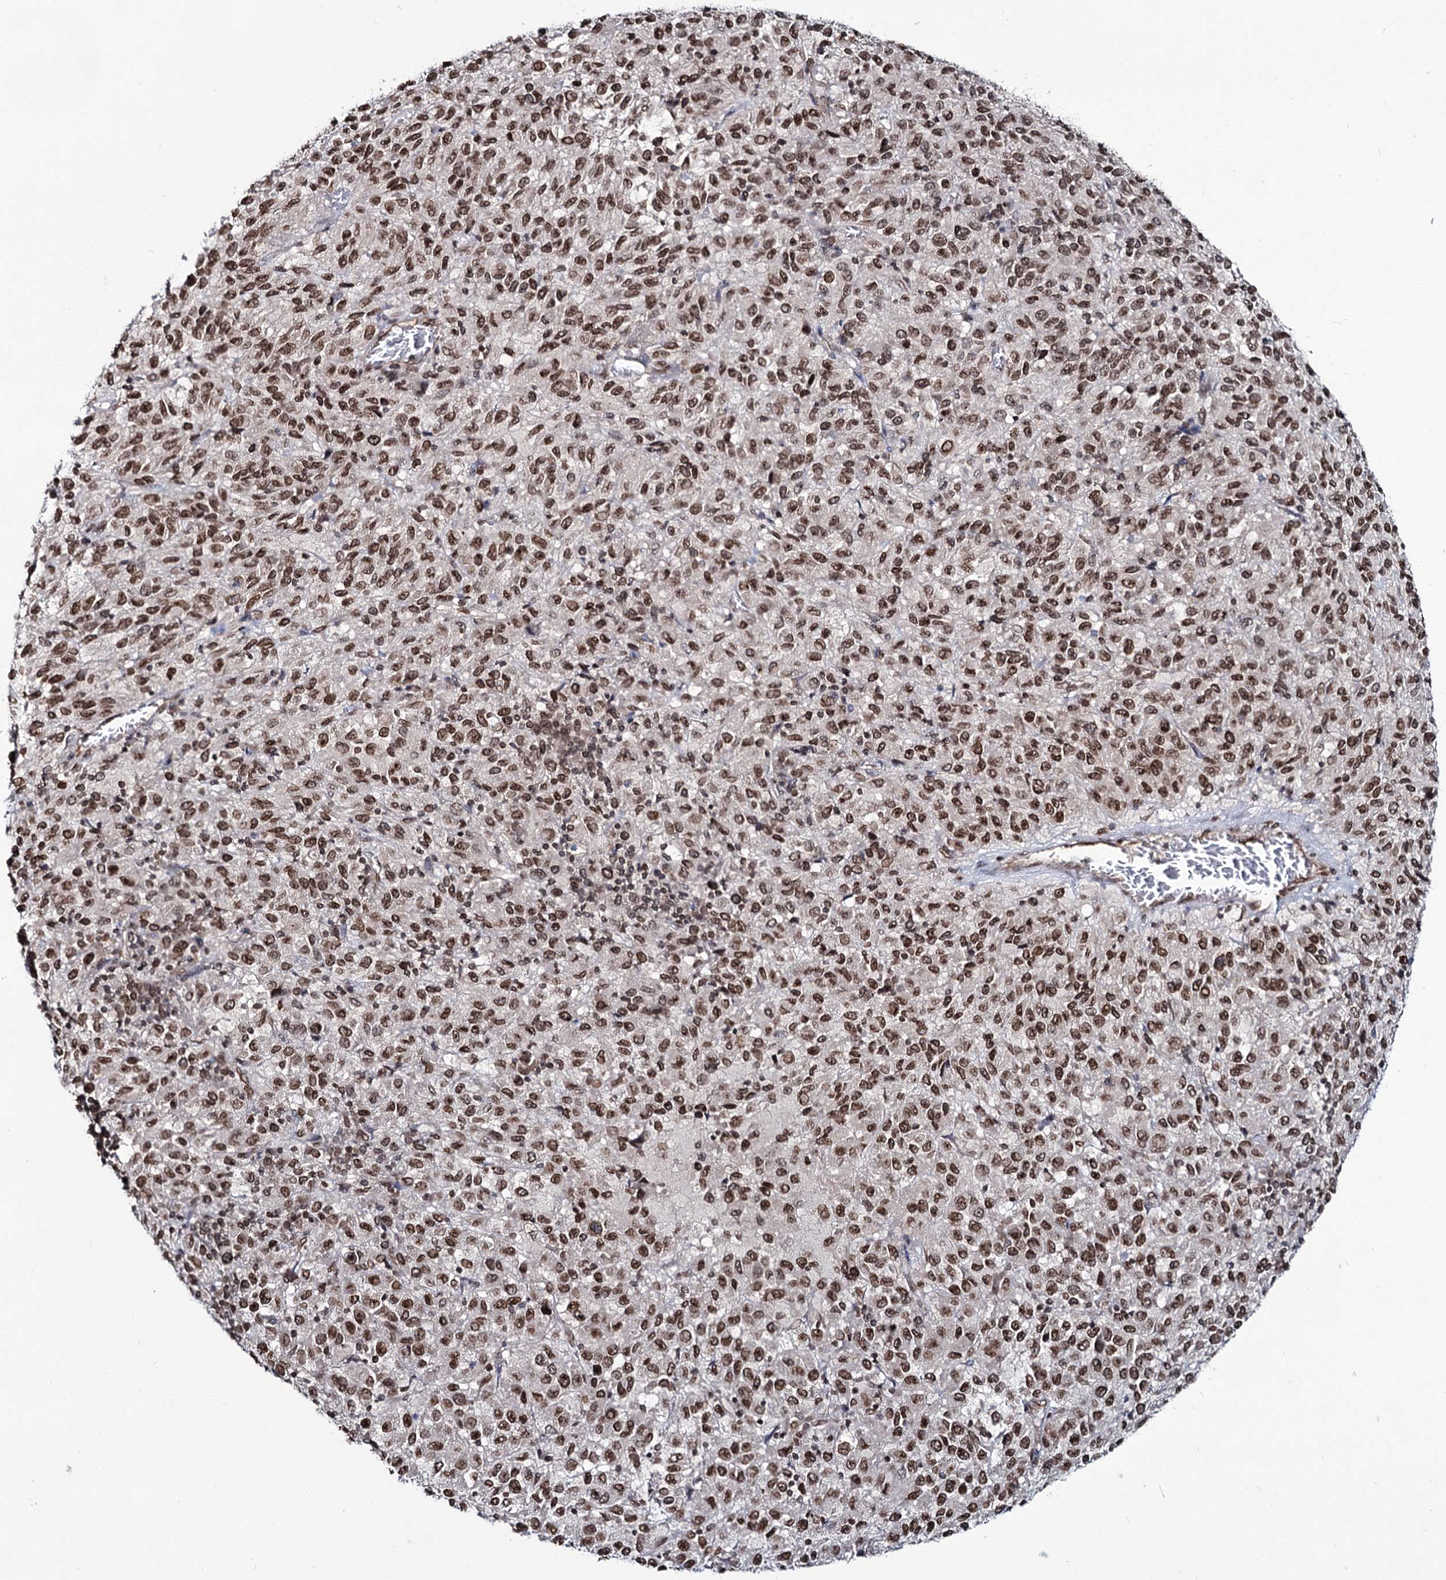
{"staining": {"intensity": "strong", "quantity": ">75%", "location": "cytoplasmic/membranous,nuclear"}, "tissue": "melanoma", "cell_type": "Tumor cells", "image_type": "cancer", "snomed": [{"axis": "morphology", "description": "Malignant melanoma, Metastatic site"}, {"axis": "topography", "description": "Lung"}], "caption": "Immunohistochemical staining of melanoma reveals high levels of strong cytoplasmic/membranous and nuclear protein staining in approximately >75% of tumor cells.", "gene": "RNF6", "patient": {"sex": "male", "age": 64}}